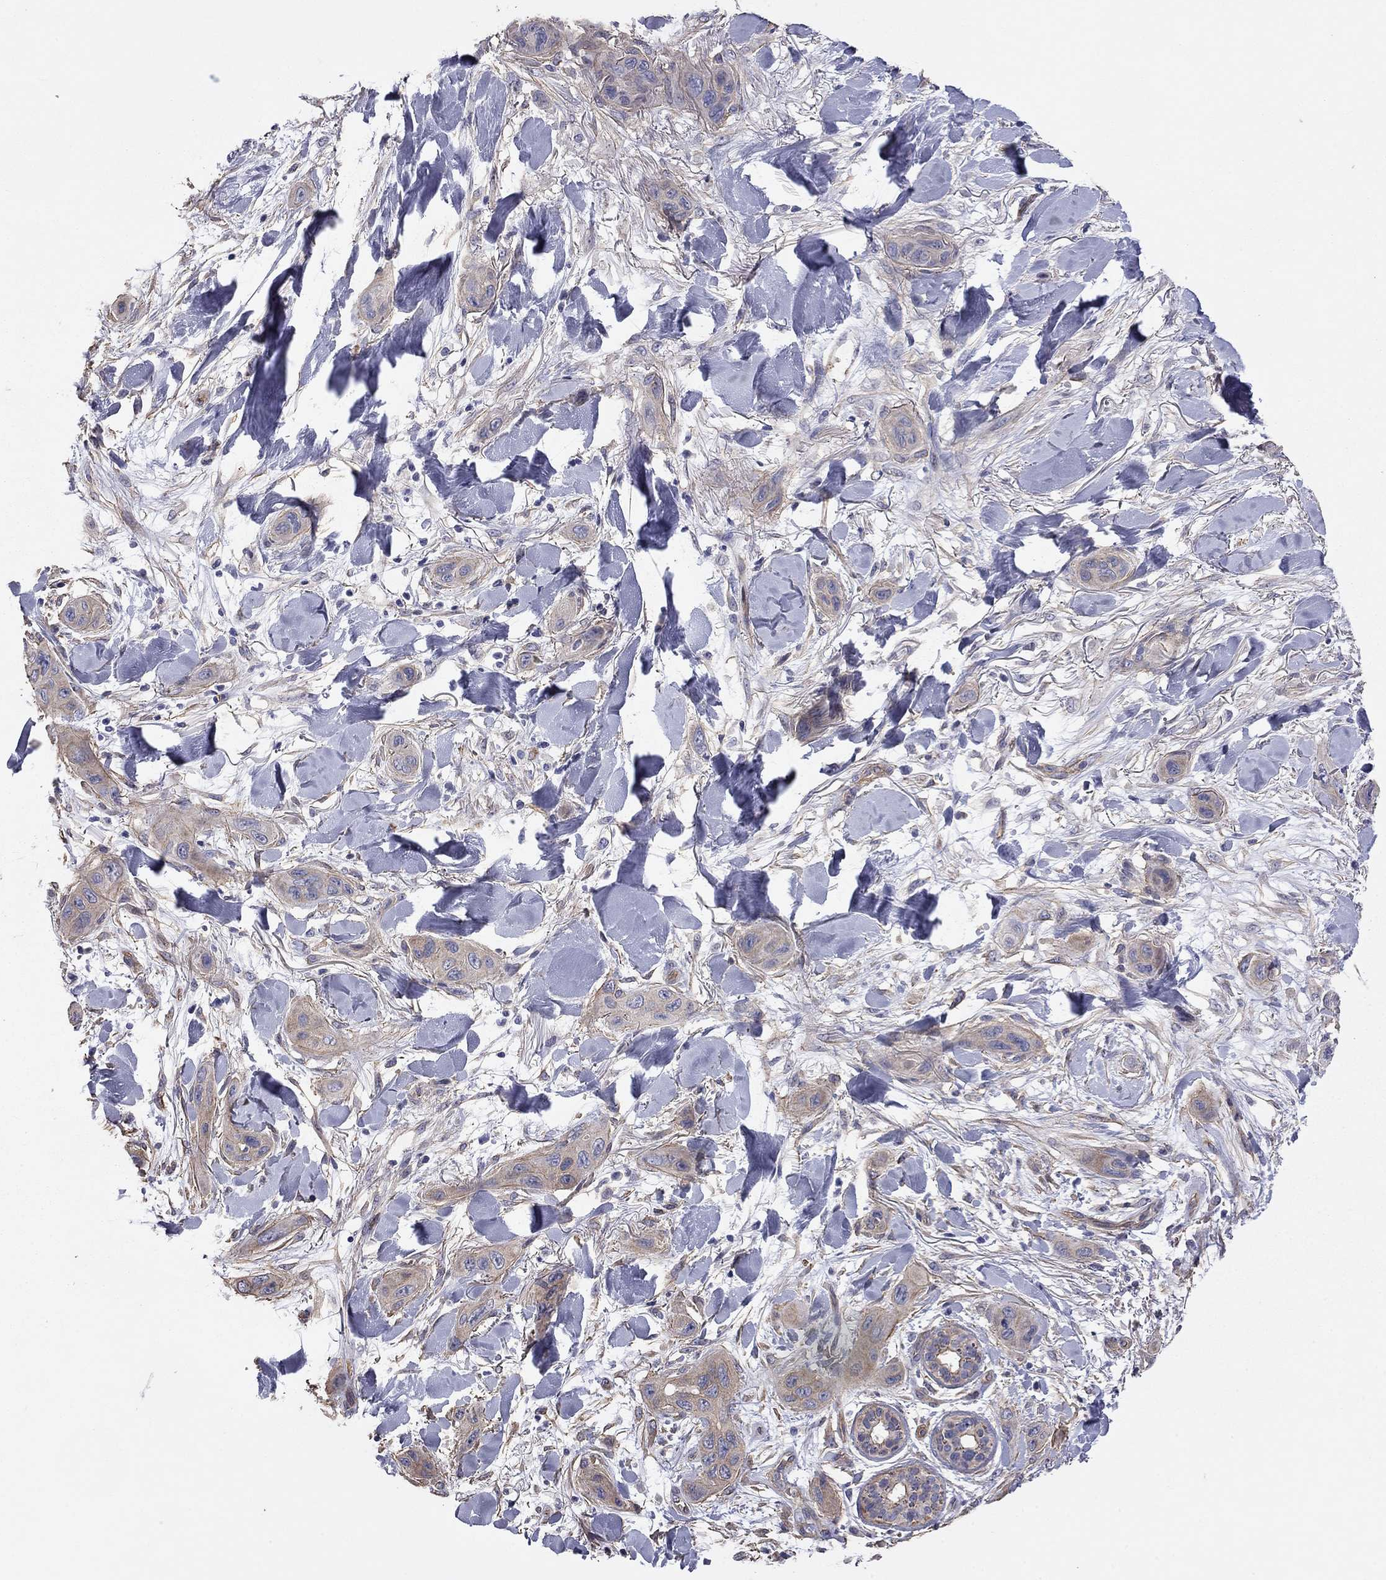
{"staining": {"intensity": "weak", "quantity": "25%-75%", "location": "cytoplasmic/membranous"}, "tissue": "skin cancer", "cell_type": "Tumor cells", "image_type": "cancer", "snomed": [{"axis": "morphology", "description": "Squamous cell carcinoma, NOS"}, {"axis": "topography", "description": "Skin"}], "caption": "Squamous cell carcinoma (skin) tissue displays weak cytoplasmic/membranous expression in about 25%-75% of tumor cells", "gene": "TCHH", "patient": {"sex": "male", "age": 78}}